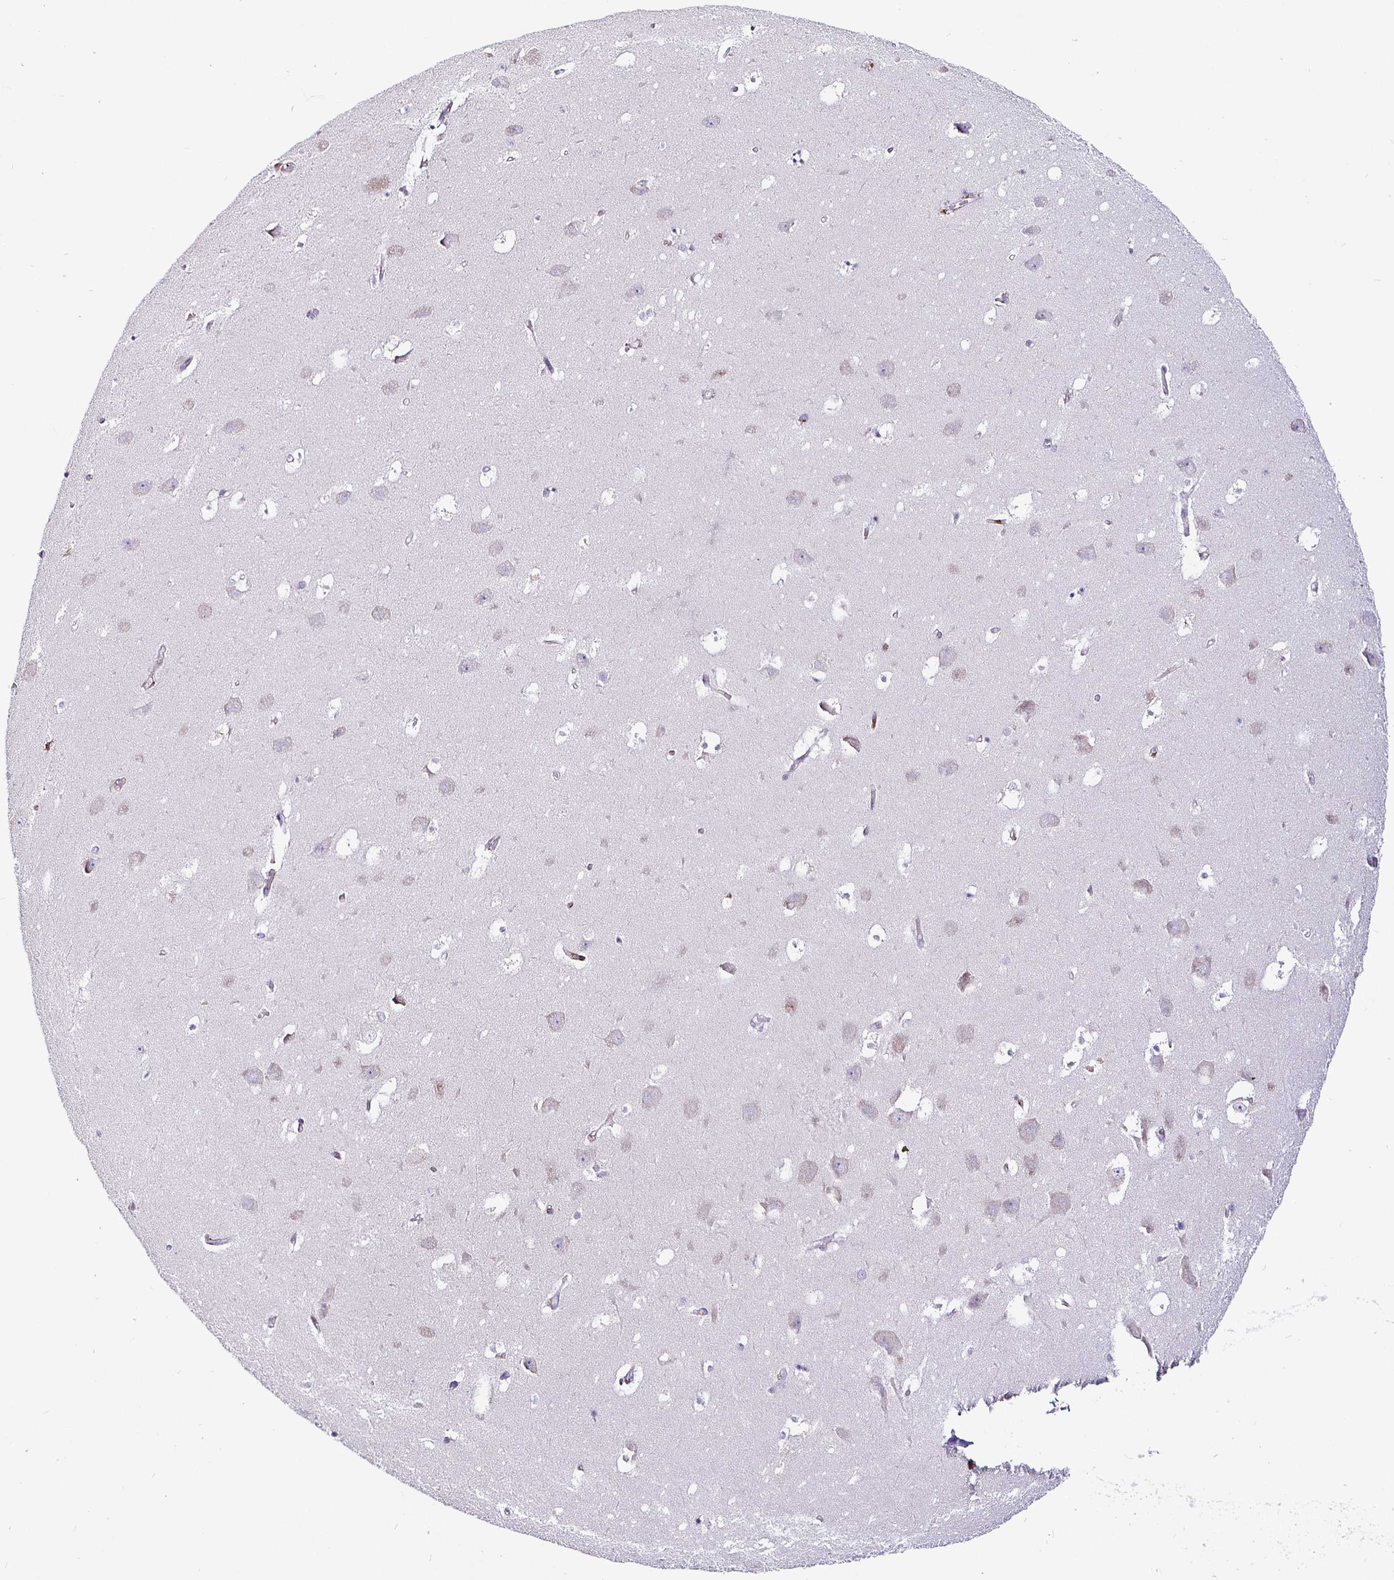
{"staining": {"intensity": "negative", "quantity": "none", "location": "none"}, "tissue": "hippocampus", "cell_type": "Glial cells", "image_type": "normal", "snomed": [{"axis": "morphology", "description": "Normal tissue, NOS"}, {"axis": "topography", "description": "Hippocampus"}], "caption": "Protein analysis of unremarkable hippocampus shows no significant expression in glial cells. (DAB immunohistochemistry (IHC), high magnification).", "gene": "P4HA2", "patient": {"sex": "male", "age": 58}}